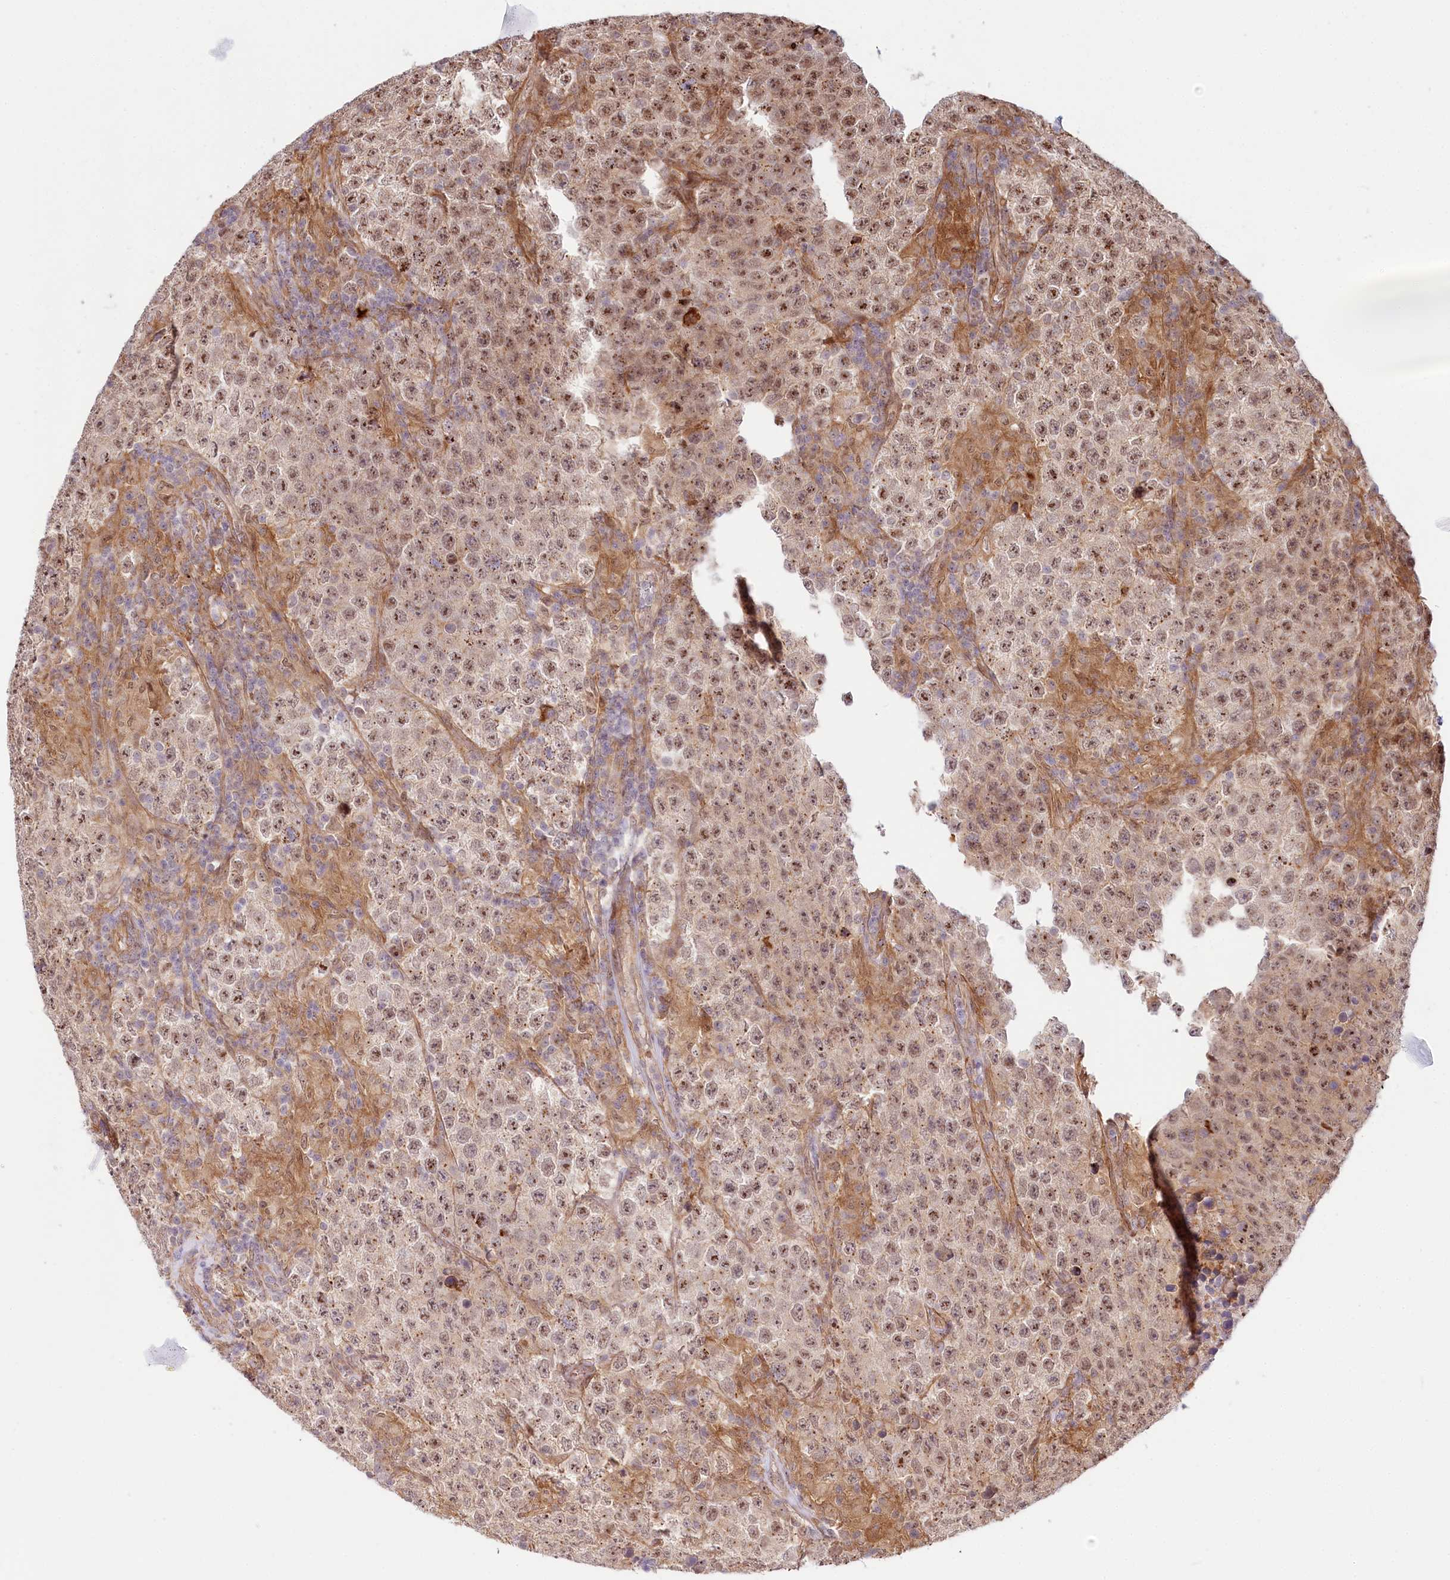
{"staining": {"intensity": "moderate", "quantity": ">75%", "location": "nuclear"}, "tissue": "testis cancer", "cell_type": "Tumor cells", "image_type": "cancer", "snomed": [{"axis": "morphology", "description": "Normal tissue, NOS"}, {"axis": "morphology", "description": "Urothelial carcinoma, High grade"}, {"axis": "morphology", "description": "Seminoma, NOS"}, {"axis": "morphology", "description": "Carcinoma, Embryonal, NOS"}, {"axis": "topography", "description": "Urinary bladder"}, {"axis": "topography", "description": "Testis"}], "caption": "Protein staining of seminoma (testis) tissue demonstrates moderate nuclear positivity in approximately >75% of tumor cells.", "gene": "TUBGCP2", "patient": {"sex": "male", "age": 41}}